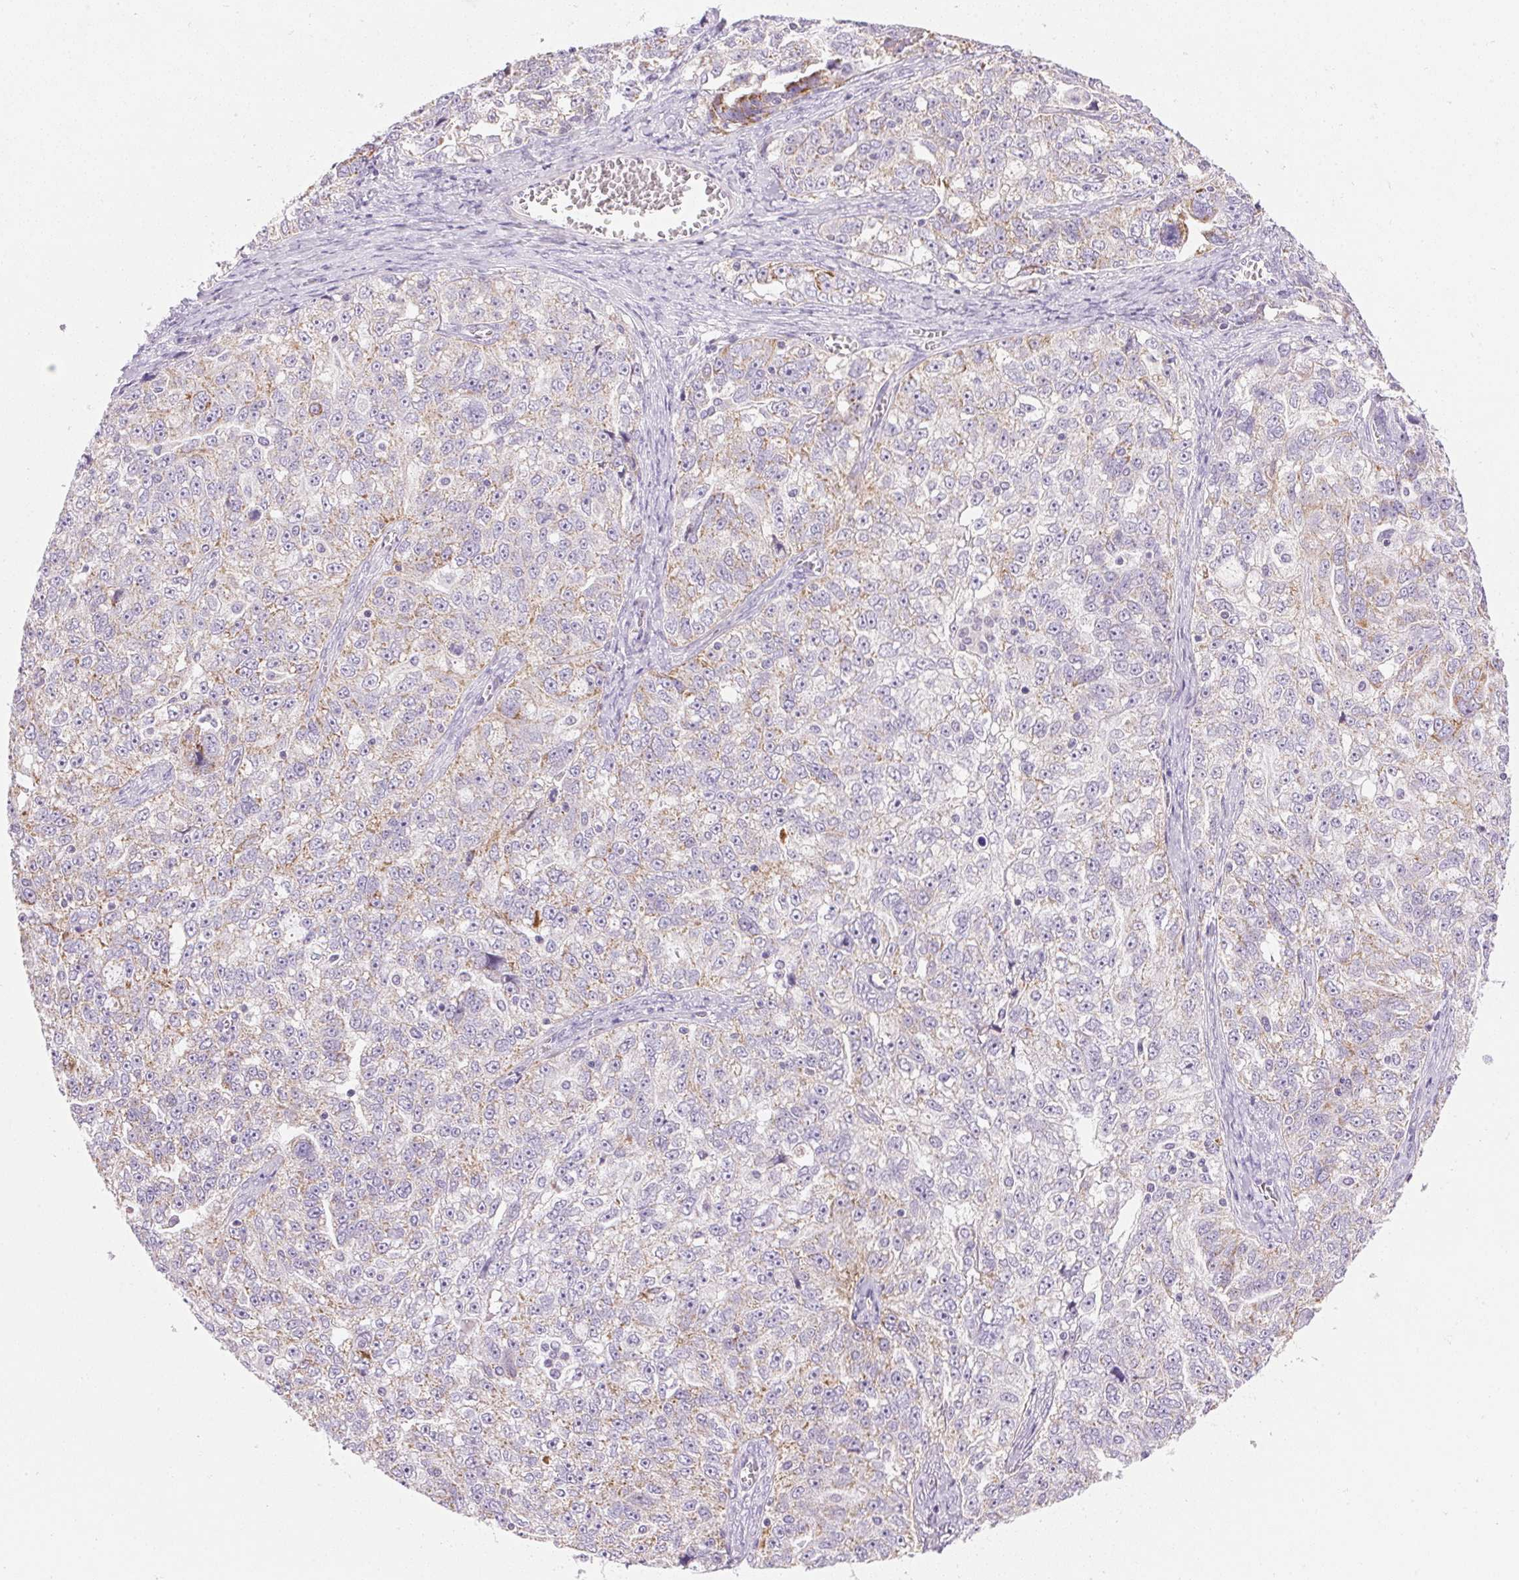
{"staining": {"intensity": "weak", "quantity": "25%-75%", "location": "cytoplasmic/membranous"}, "tissue": "ovarian cancer", "cell_type": "Tumor cells", "image_type": "cancer", "snomed": [{"axis": "morphology", "description": "Cystadenocarcinoma, serous, NOS"}, {"axis": "topography", "description": "Ovary"}], "caption": "A high-resolution image shows immunohistochemistry (IHC) staining of ovarian serous cystadenocarcinoma, which exhibits weak cytoplasmic/membranous staining in approximately 25%-75% of tumor cells.", "gene": "CYP11B1", "patient": {"sex": "female", "age": 51}}